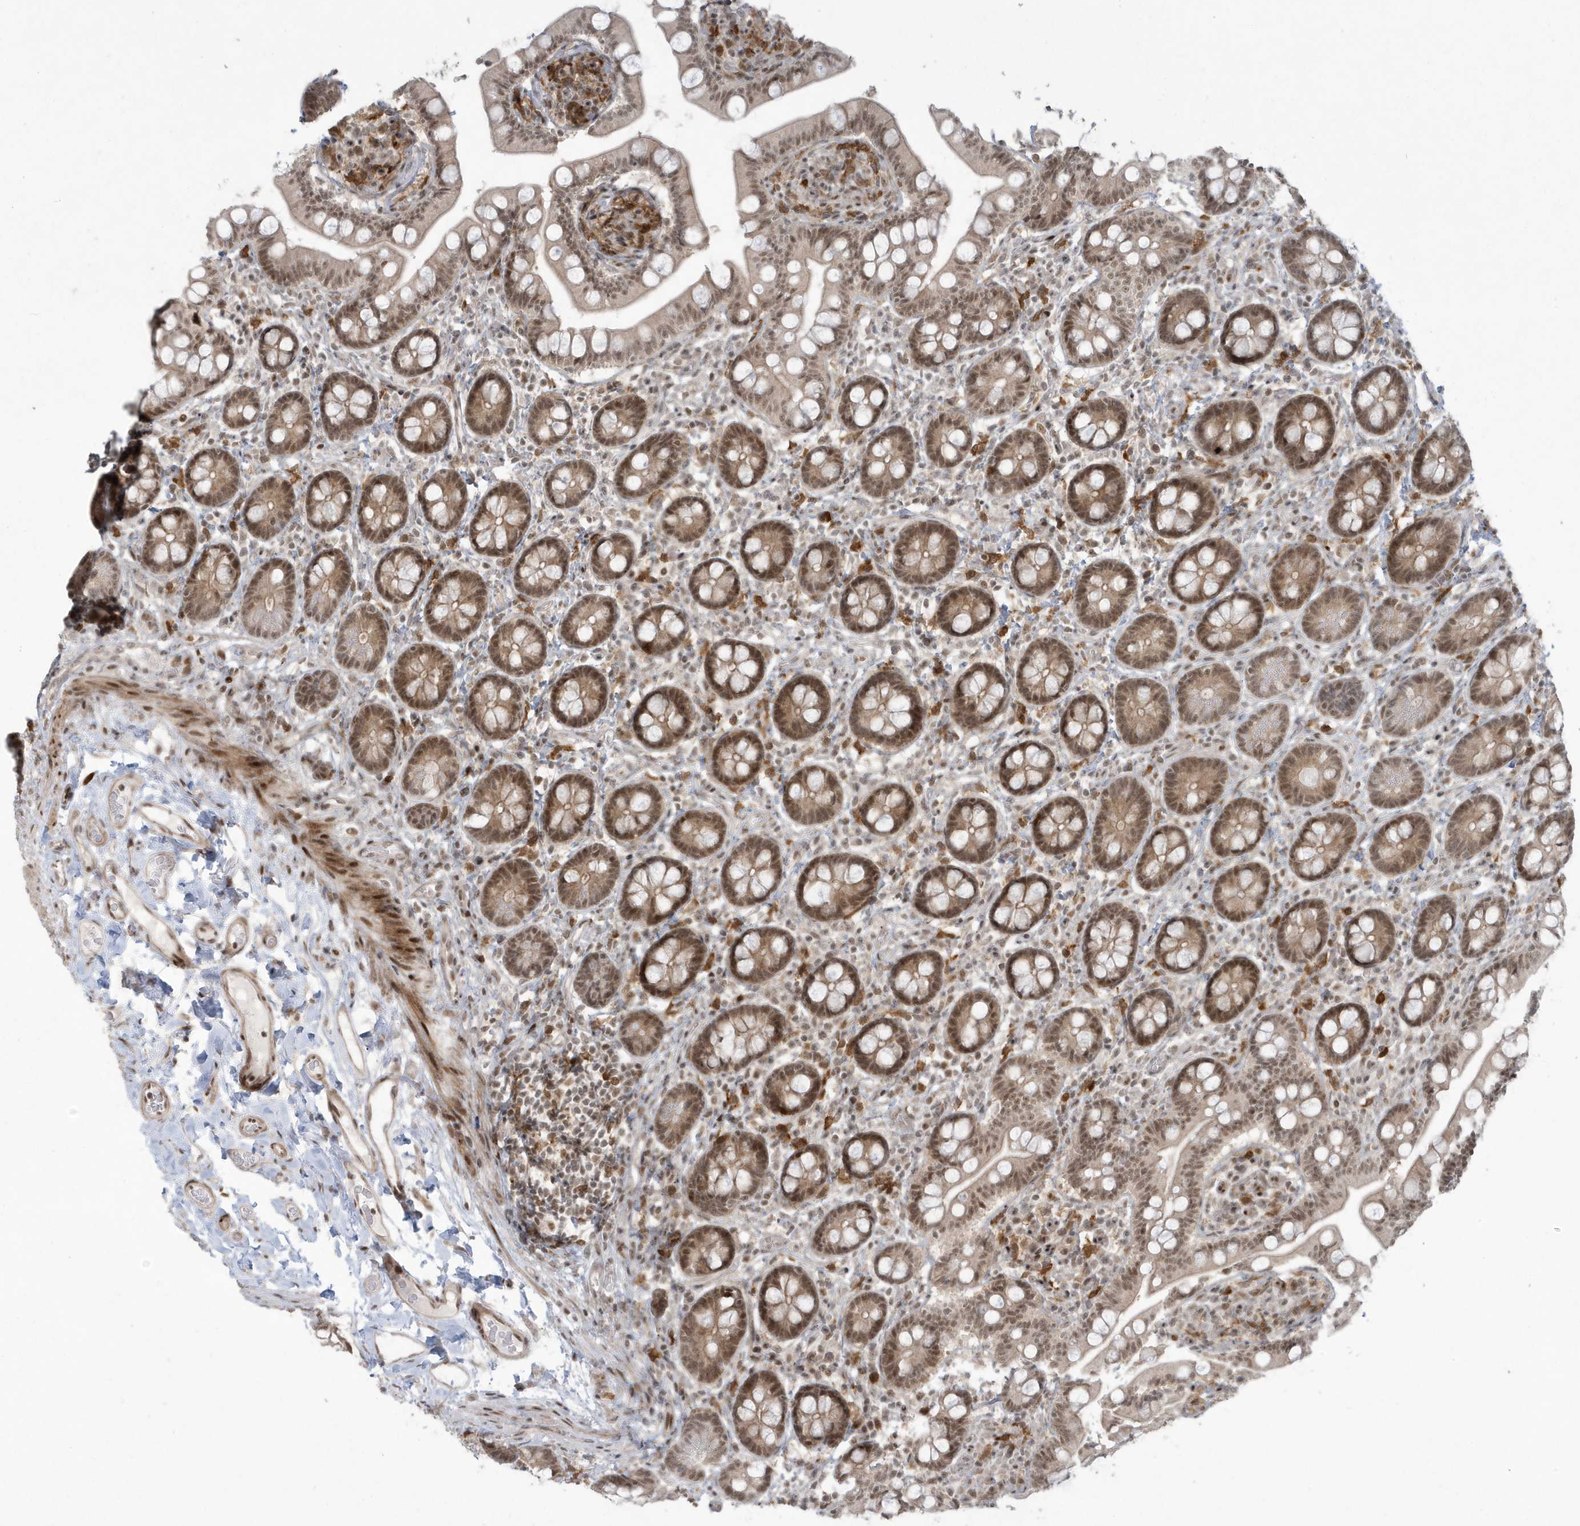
{"staining": {"intensity": "moderate", "quantity": ">75%", "location": "cytoplasmic/membranous,nuclear"}, "tissue": "small intestine", "cell_type": "Glandular cells", "image_type": "normal", "snomed": [{"axis": "morphology", "description": "Normal tissue, NOS"}, {"axis": "topography", "description": "Small intestine"}], "caption": "Immunohistochemical staining of benign human small intestine displays moderate cytoplasmic/membranous,nuclear protein staining in approximately >75% of glandular cells. Using DAB (brown) and hematoxylin (blue) stains, captured at high magnification using brightfield microscopy.", "gene": "C1orf52", "patient": {"sex": "female", "age": 64}}